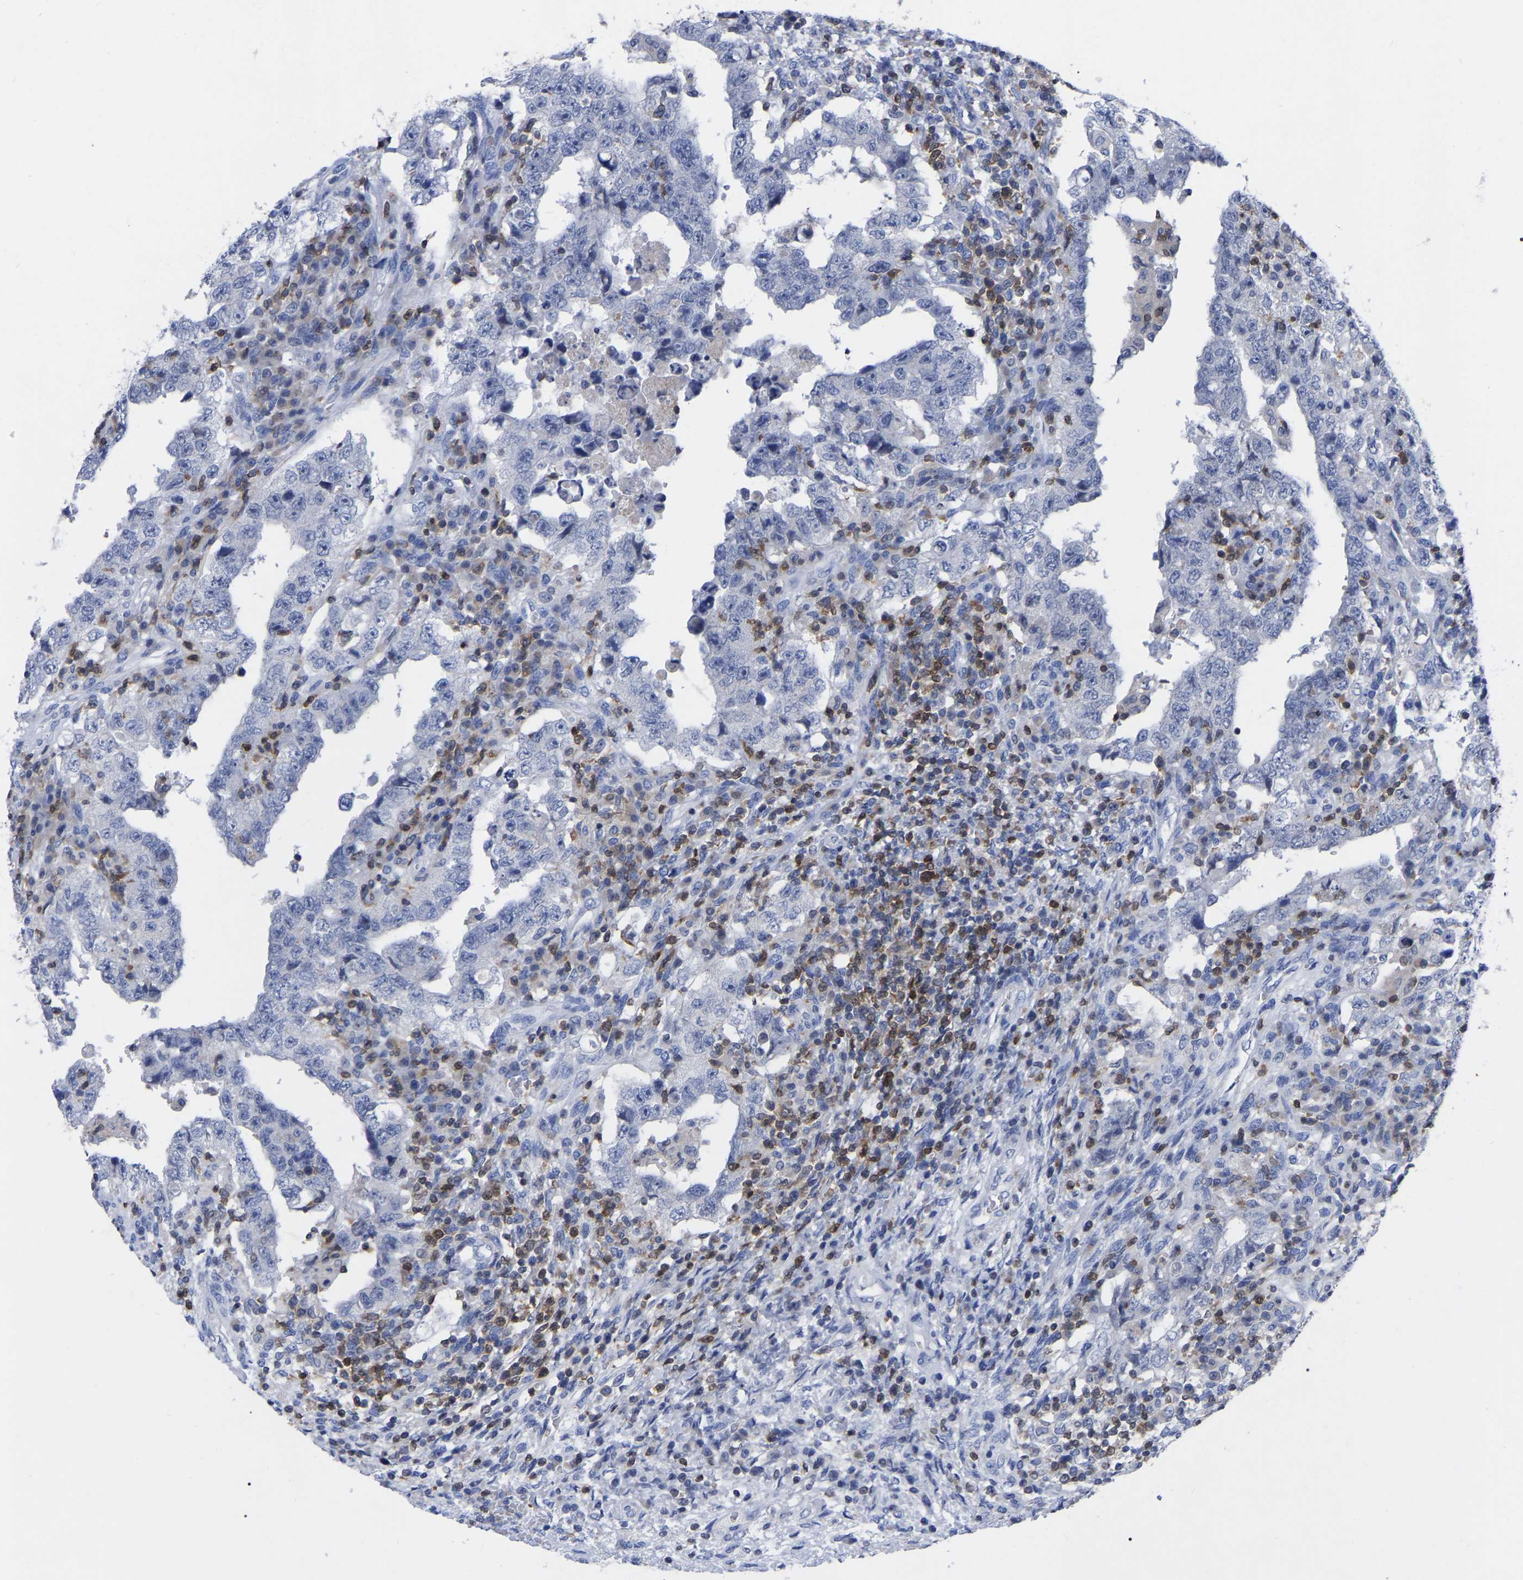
{"staining": {"intensity": "negative", "quantity": "none", "location": "none"}, "tissue": "testis cancer", "cell_type": "Tumor cells", "image_type": "cancer", "snomed": [{"axis": "morphology", "description": "Carcinoma, Embryonal, NOS"}, {"axis": "topography", "description": "Testis"}], "caption": "The image shows no significant expression in tumor cells of embryonal carcinoma (testis).", "gene": "PTPN7", "patient": {"sex": "male", "age": 26}}